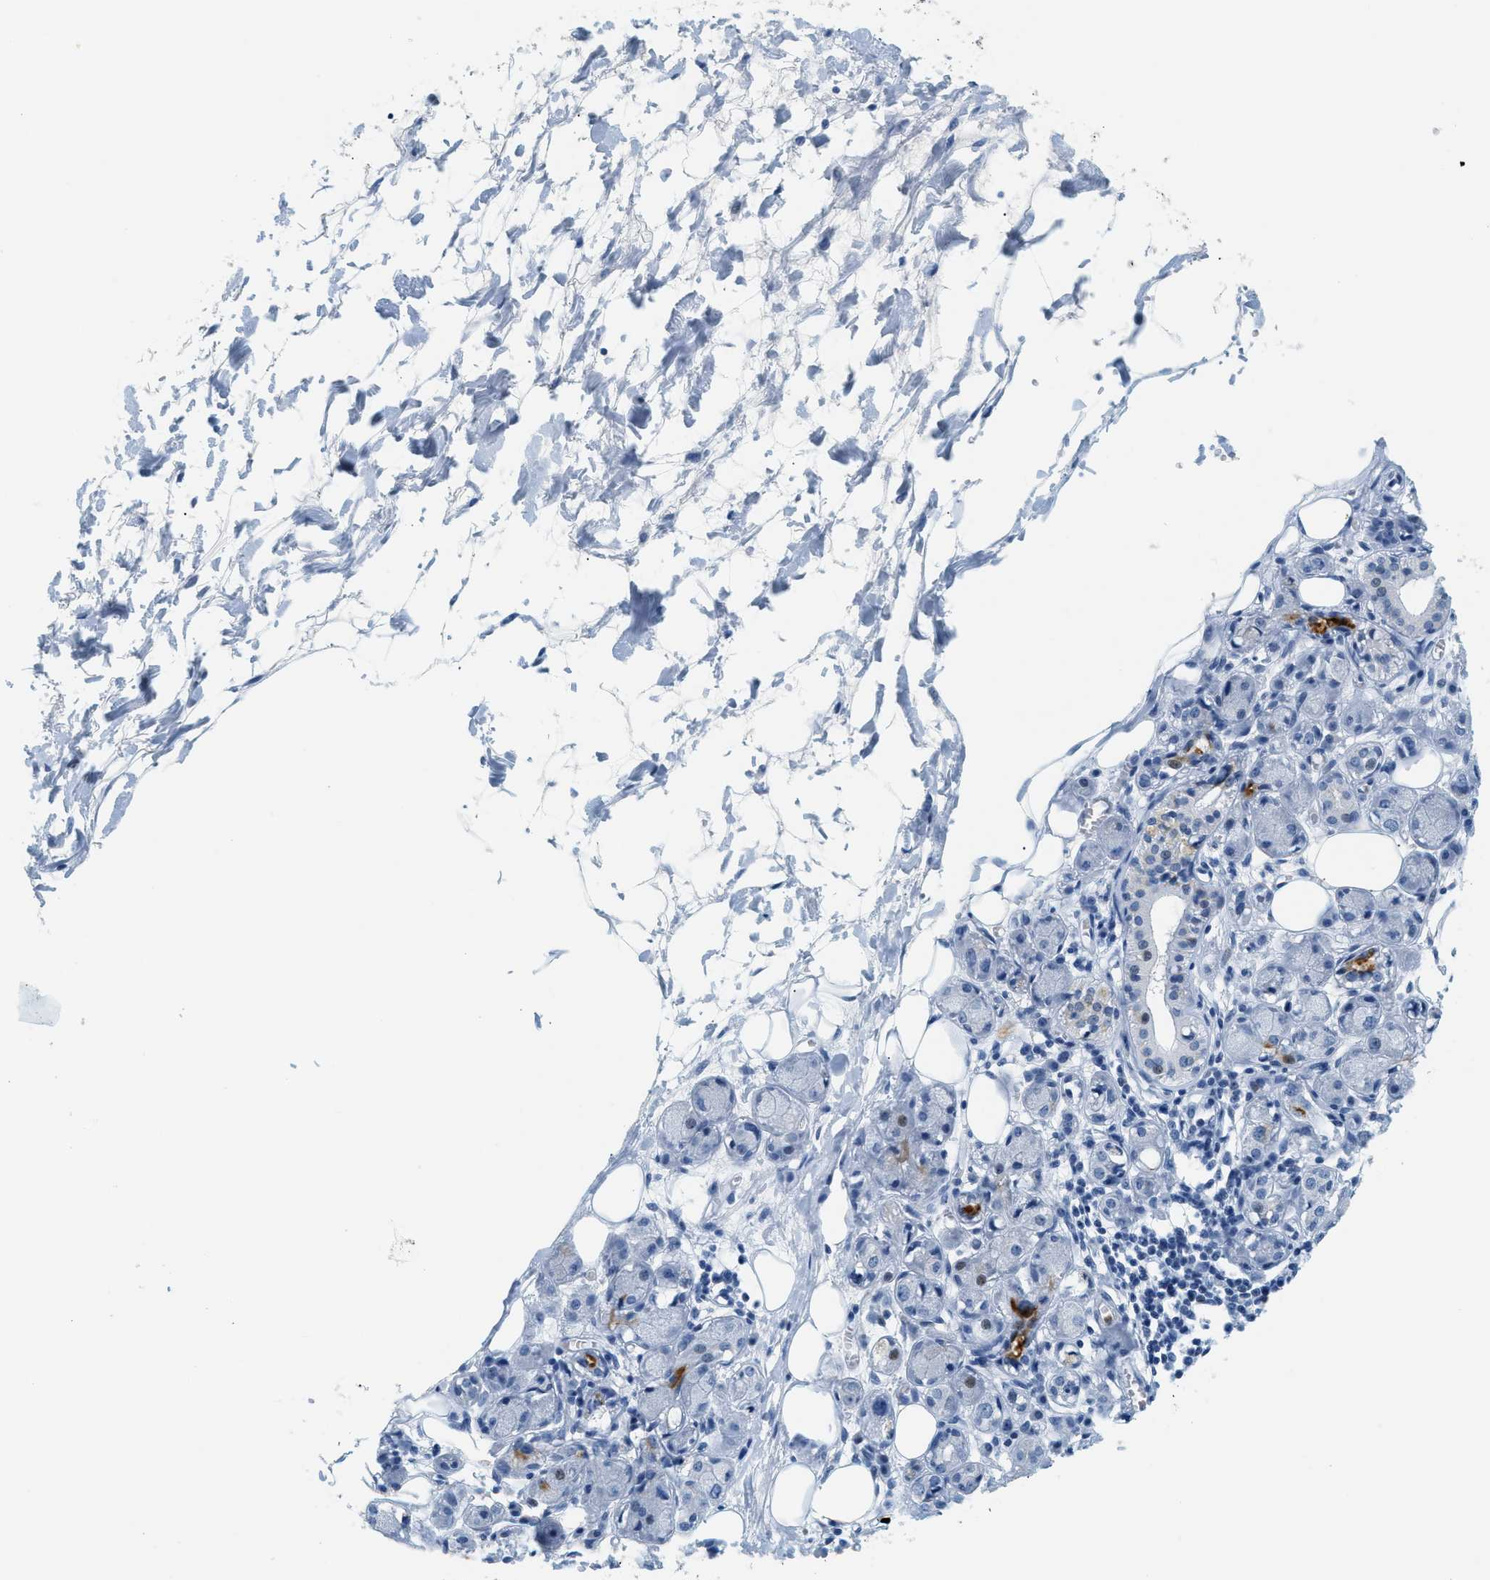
{"staining": {"intensity": "negative", "quantity": "none", "location": "none"}, "tissue": "soft tissue", "cell_type": "Fibroblasts", "image_type": "normal", "snomed": [{"axis": "morphology", "description": "Normal tissue, NOS"}, {"axis": "morphology", "description": "Inflammation, NOS"}, {"axis": "topography", "description": "Vascular tissue"}, {"axis": "topography", "description": "Salivary gland"}], "caption": "IHC of benign soft tissue reveals no expression in fibroblasts. Nuclei are stained in blue.", "gene": "LCN2", "patient": {"sex": "female", "age": 75}}